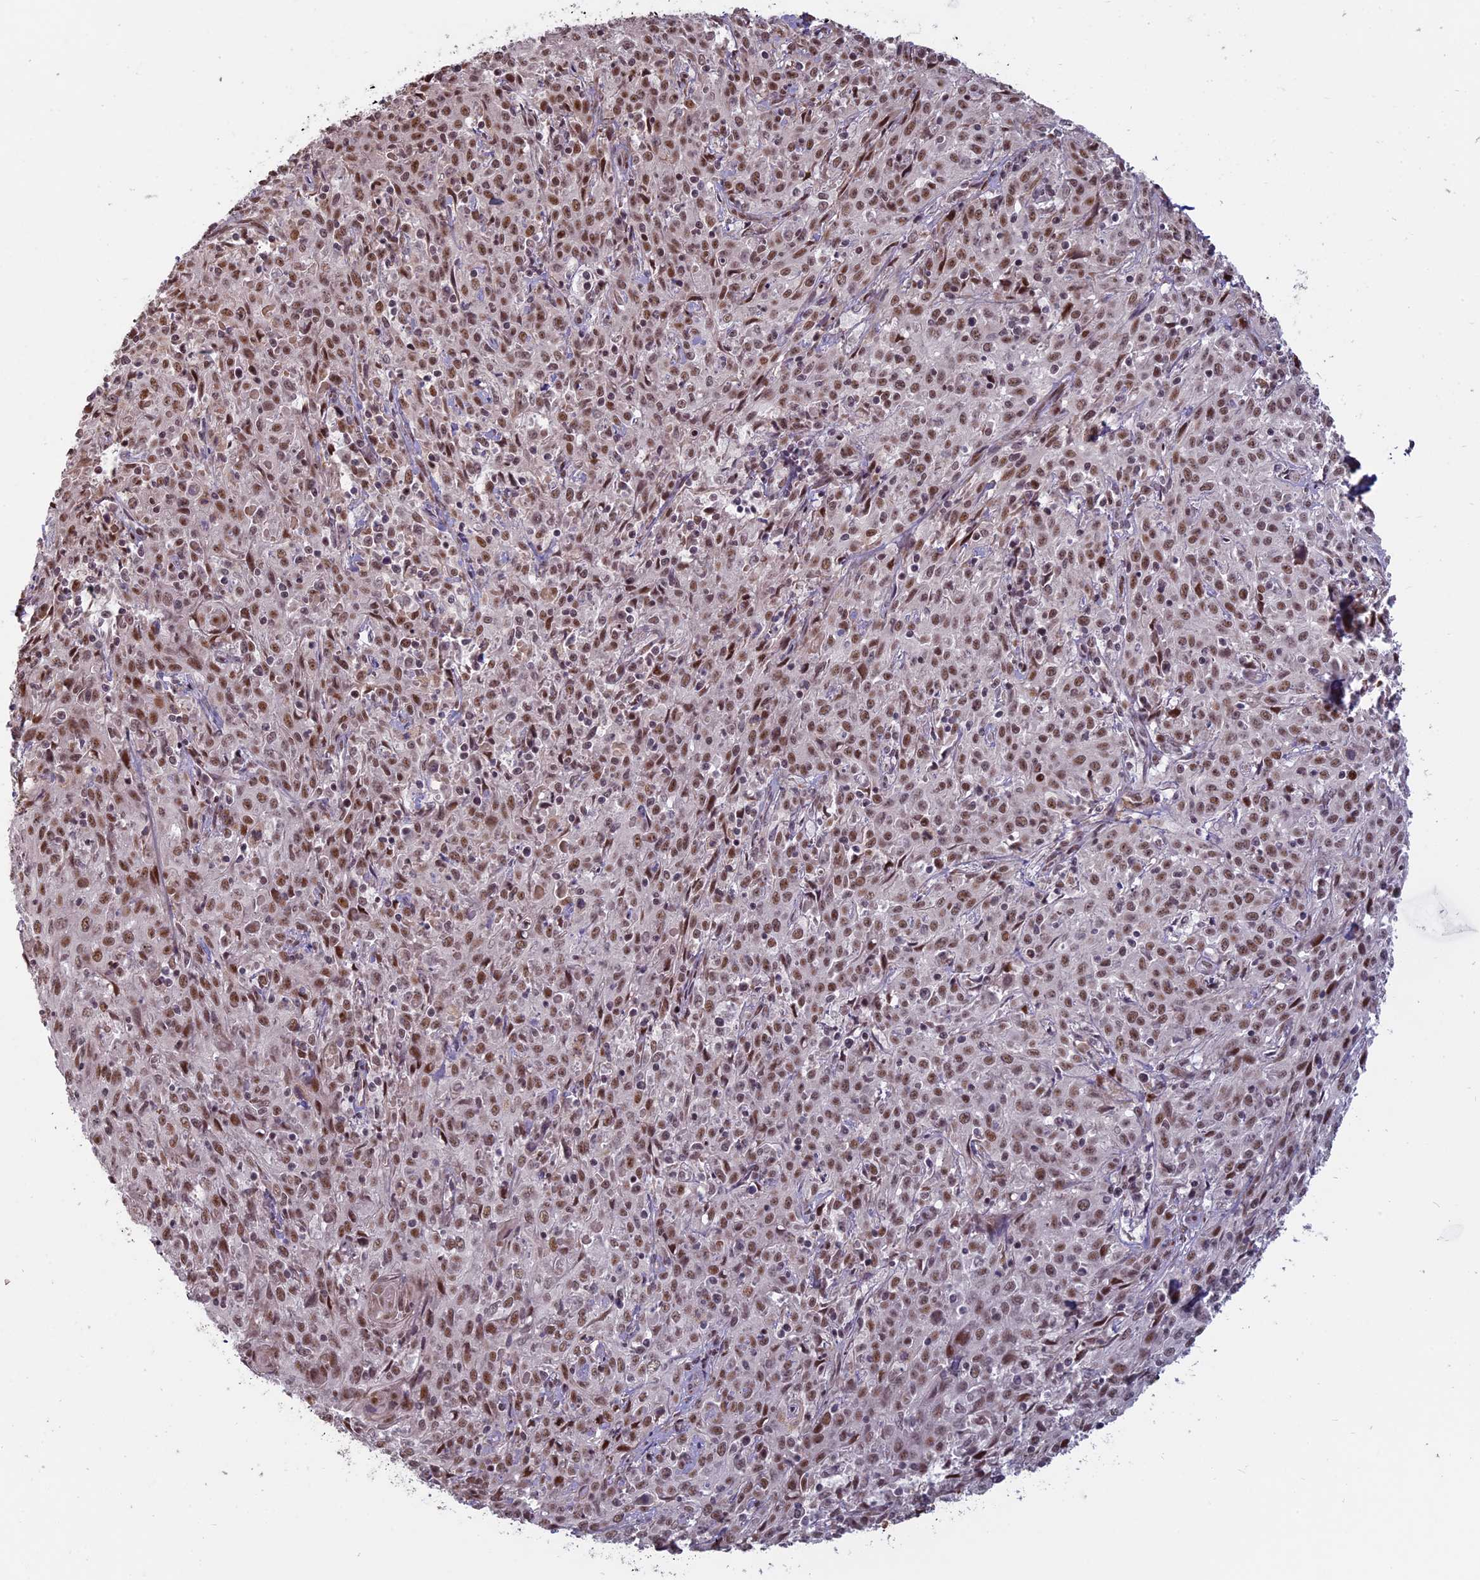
{"staining": {"intensity": "moderate", "quantity": ">75%", "location": "nuclear"}, "tissue": "cervical cancer", "cell_type": "Tumor cells", "image_type": "cancer", "snomed": [{"axis": "morphology", "description": "Squamous cell carcinoma, NOS"}, {"axis": "topography", "description": "Cervix"}], "caption": "A brown stain shows moderate nuclear expression of a protein in human cervical squamous cell carcinoma tumor cells.", "gene": "MFAP1", "patient": {"sex": "female", "age": 57}}